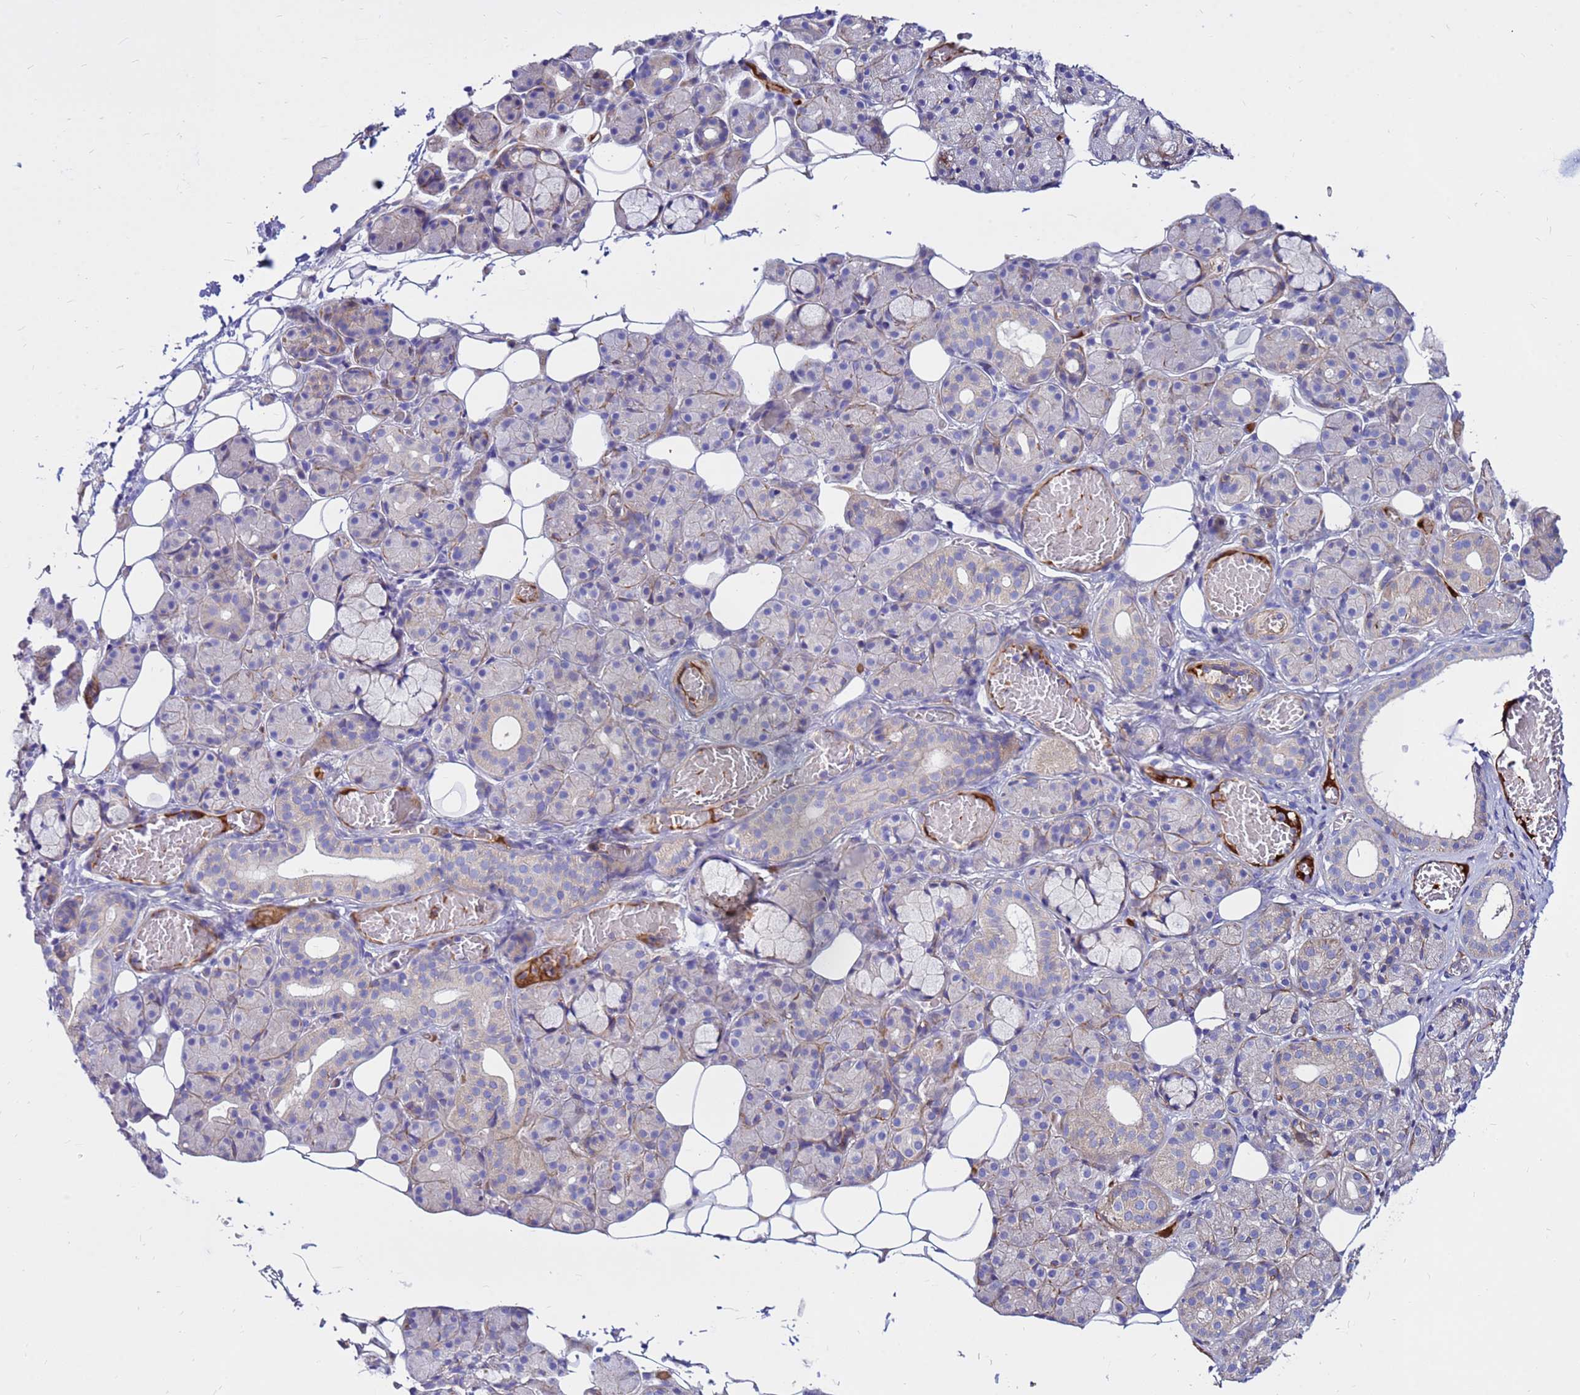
{"staining": {"intensity": "weak", "quantity": "<25%", "location": "cytoplasmic/membranous"}, "tissue": "salivary gland", "cell_type": "Glandular cells", "image_type": "normal", "snomed": [{"axis": "morphology", "description": "Normal tissue, NOS"}, {"axis": "topography", "description": "Salivary gland"}], "caption": "Glandular cells are negative for brown protein staining in unremarkable salivary gland. (Immunohistochemistry (ihc), brightfield microscopy, high magnification).", "gene": "CRHBP", "patient": {"sex": "male", "age": 63}}